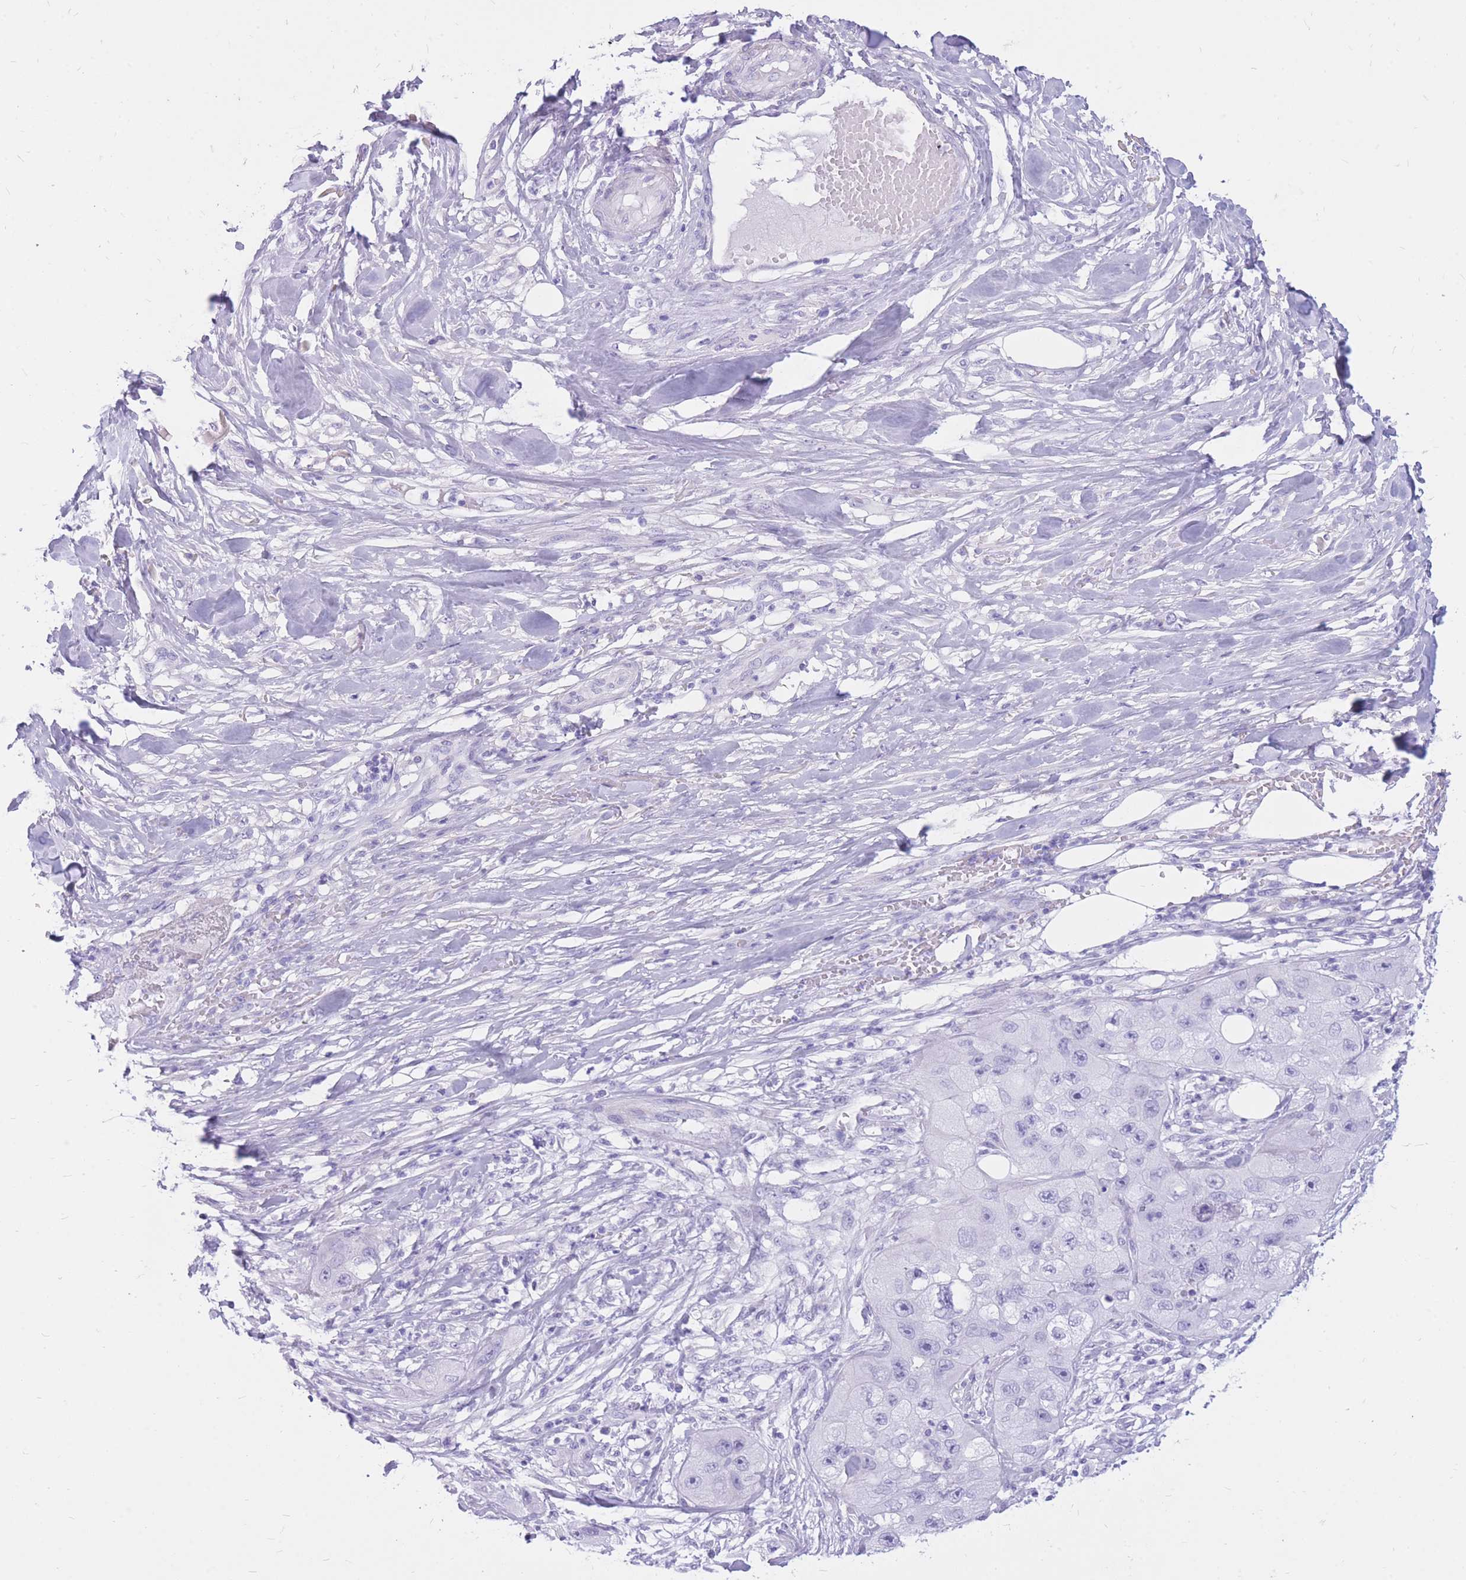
{"staining": {"intensity": "negative", "quantity": "none", "location": "none"}, "tissue": "skin cancer", "cell_type": "Tumor cells", "image_type": "cancer", "snomed": [{"axis": "morphology", "description": "Squamous cell carcinoma, NOS"}, {"axis": "topography", "description": "Skin"}, {"axis": "topography", "description": "Subcutis"}], "caption": "Protein analysis of squamous cell carcinoma (skin) demonstrates no significant staining in tumor cells.", "gene": "CYP21A2", "patient": {"sex": "male", "age": 73}}